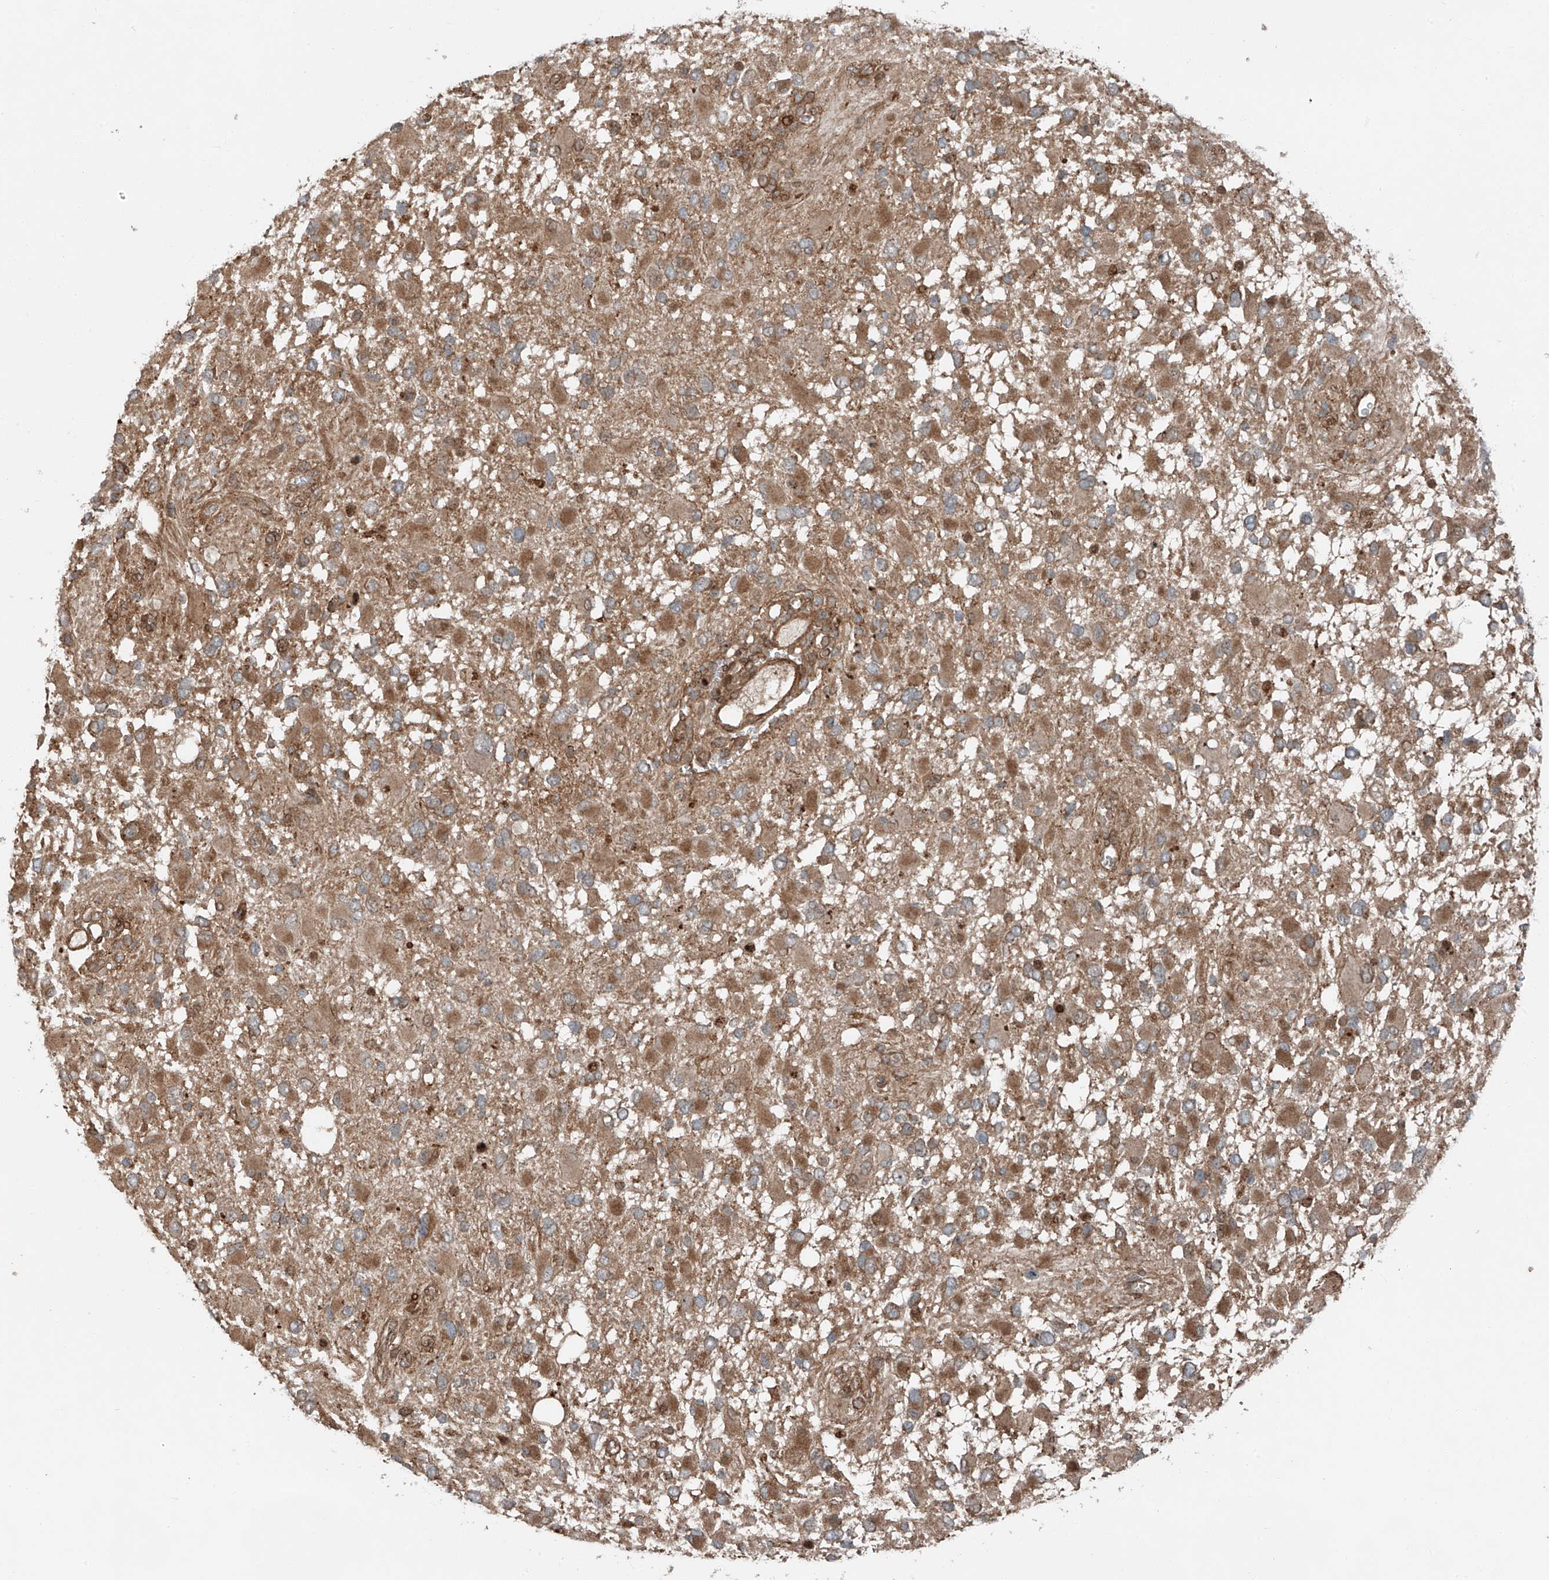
{"staining": {"intensity": "moderate", "quantity": ">75%", "location": "cytoplasmic/membranous"}, "tissue": "glioma", "cell_type": "Tumor cells", "image_type": "cancer", "snomed": [{"axis": "morphology", "description": "Glioma, malignant, High grade"}, {"axis": "topography", "description": "Brain"}], "caption": "Moderate cytoplasmic/membranous staining for a protein is appreciated in about >75% of tumor cells of glioma using immunohistochemistry (IHC).", "gene": "CEP162", "patient": {"sex": "male", "age": 53}}